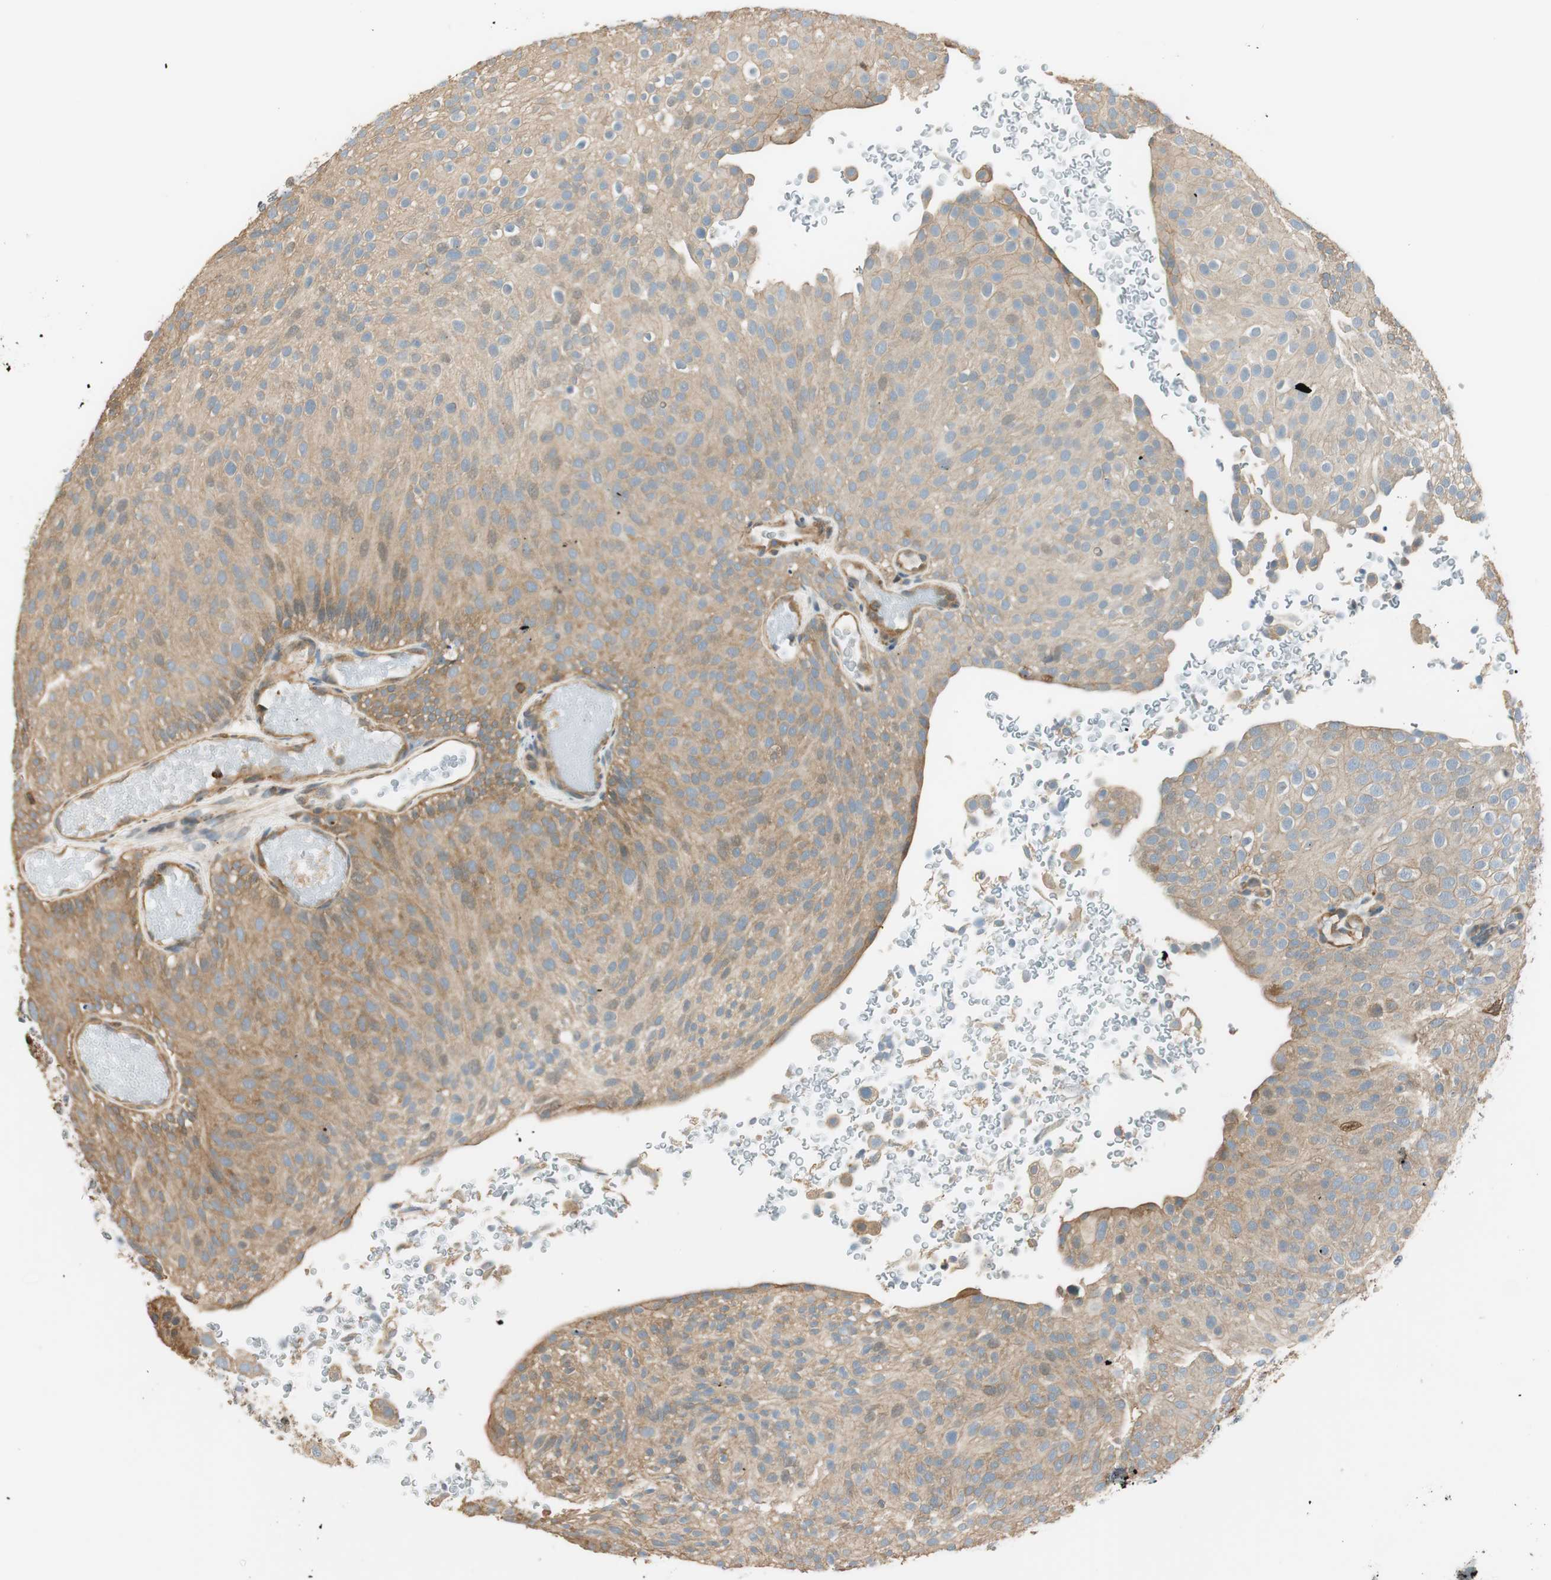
{"staining": {"intensity": "moderate", "quantity": ">75%", "location": "cytoplasmic/membranous"}, "tissue": "urothelial cancer", "cell_type": "Tumor cells", "image_type": "cancer", "snomed": [{"axis": "morphology", "description": "Urothelial carcinoma, Low grade"}, {"axis": "topography", "description": "Urinary bladder"}], "caption": "This is a photomicrograph of IHC staining of urothelial cancer, which shows moderate staining in the cytoplasmic/membranous of tumor cells.", "gene": "PI4K2B", "patient": {"sex": "male", "age": 78}}